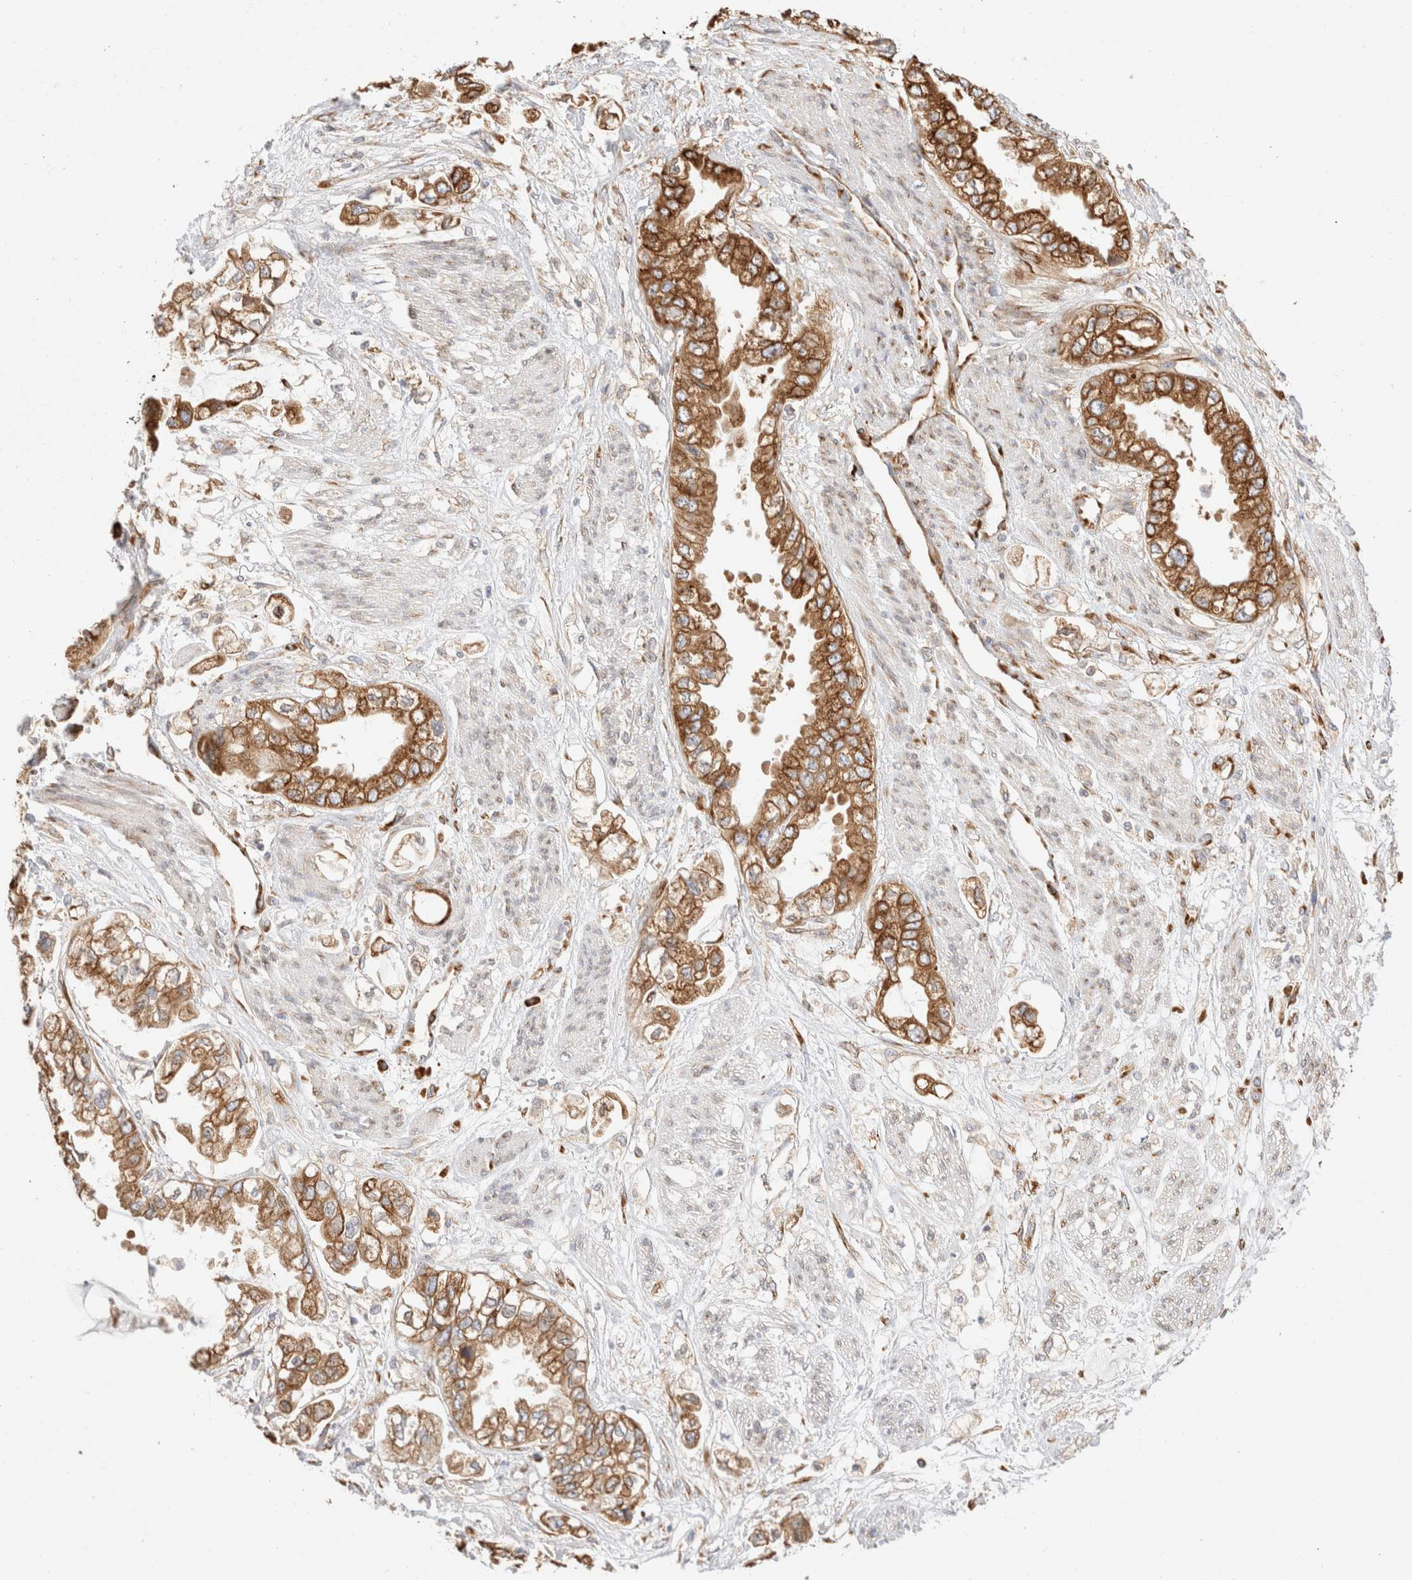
{"staining": {"intensity": "strong", "quantity": ">75%", "location": "cytoplasmic/membranous"}, "tissue": "stomach cancer", "cell_type": "Tumor cells", "image_type": "cancer", "snomed": [{"axis": "morphology", "description": "Adenocarcinoma, NOS"}, {"axis": "topography", "description": "Stomach"}], "caption": "Immunohistochemistry (IHC) micrograph of stomach adenocarcinoma stained for a protein (brown), which demonstrates high levels of strong cytoplasmic/membranous expression in about >75% of tumor cells.", "gene": "ZC2HC1A", "patient": {"sex": "male", "age": 62}}